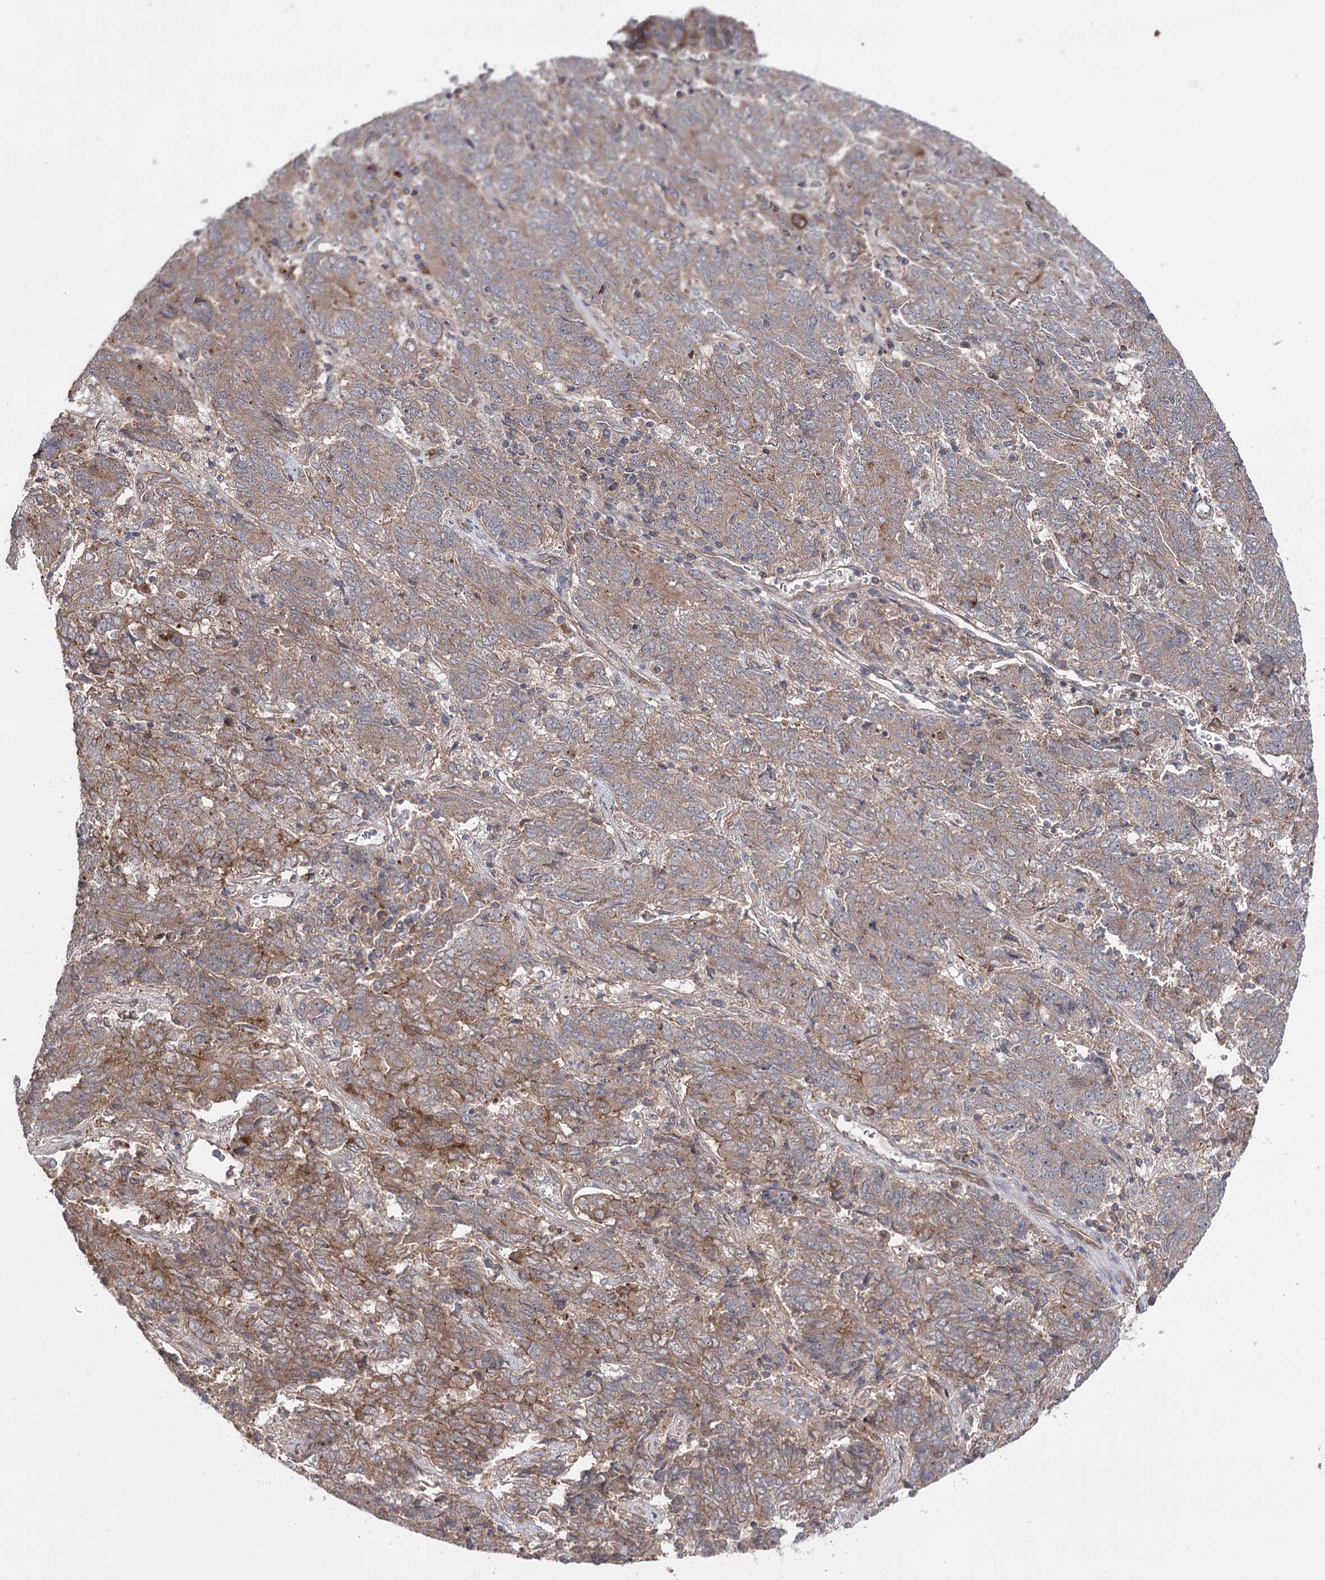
{"staining": {"intensity": "moderate", "quantity": ">75%", "location": "cytoplasmic/membranous"}, "tissue": "endometrial cancer", "cell_type": "Tumor cells", "image_type": "cancer", "snomed": [{"axis": "morphology", "description": "Adenocarcinoma, NOS"}, {"axis": "topography", "description": "Endometrium"}], "caption": "Immunohistochemistry of endometrial adenocarcinoma demonstrates medium levels of moderate cytoplasmic/membranous staining in about >75% of tumor cells. Nuclei are stained in blue.", "gene": "BCR", "patient": {"sex": "female", "age": 80}}